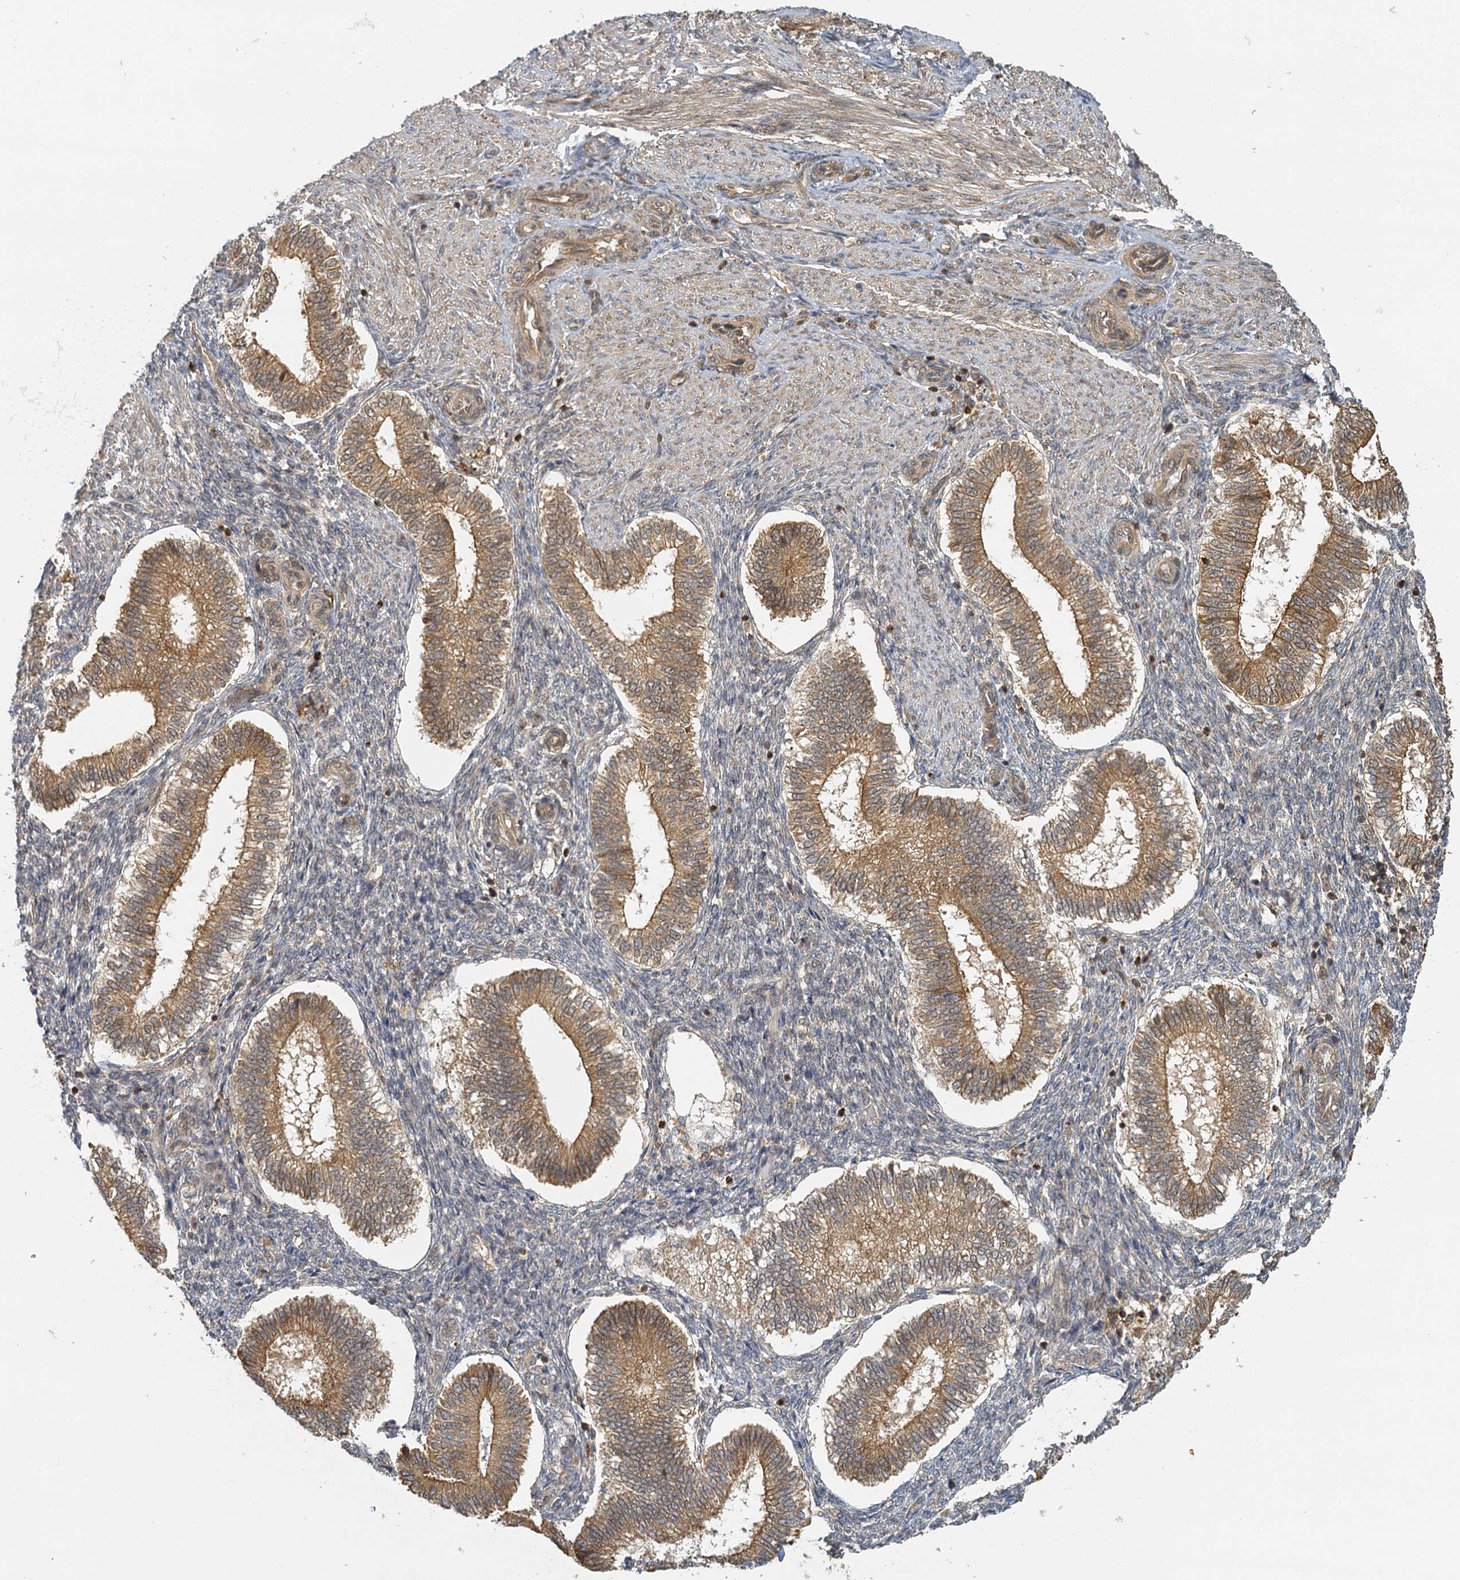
{"staining": {"intensity": "moderate", "quantity": "25%-75%", "location": "cytoplasmic/membranous,nuclear"}, "tissue": "endometrium", "cell_type": "Cells in endometrial stroma", "image_type": "normal", "snomed": [{"axis": "morphology", "description": "Normal tissue, NOS"}, {"axis": "topography", "description": "Endometrium"}], "caption": "This micrograph demonstrates benign endometrium stained with IHC to label a protein in brown. The cytoplasmic/membranous,nuclear of cells in endometrial stroma show moderate positivity for the protein. Nuclei are counter-stained blue.", "gene": "ZNF549", "patient": {"sex": "female", "age": 25}}